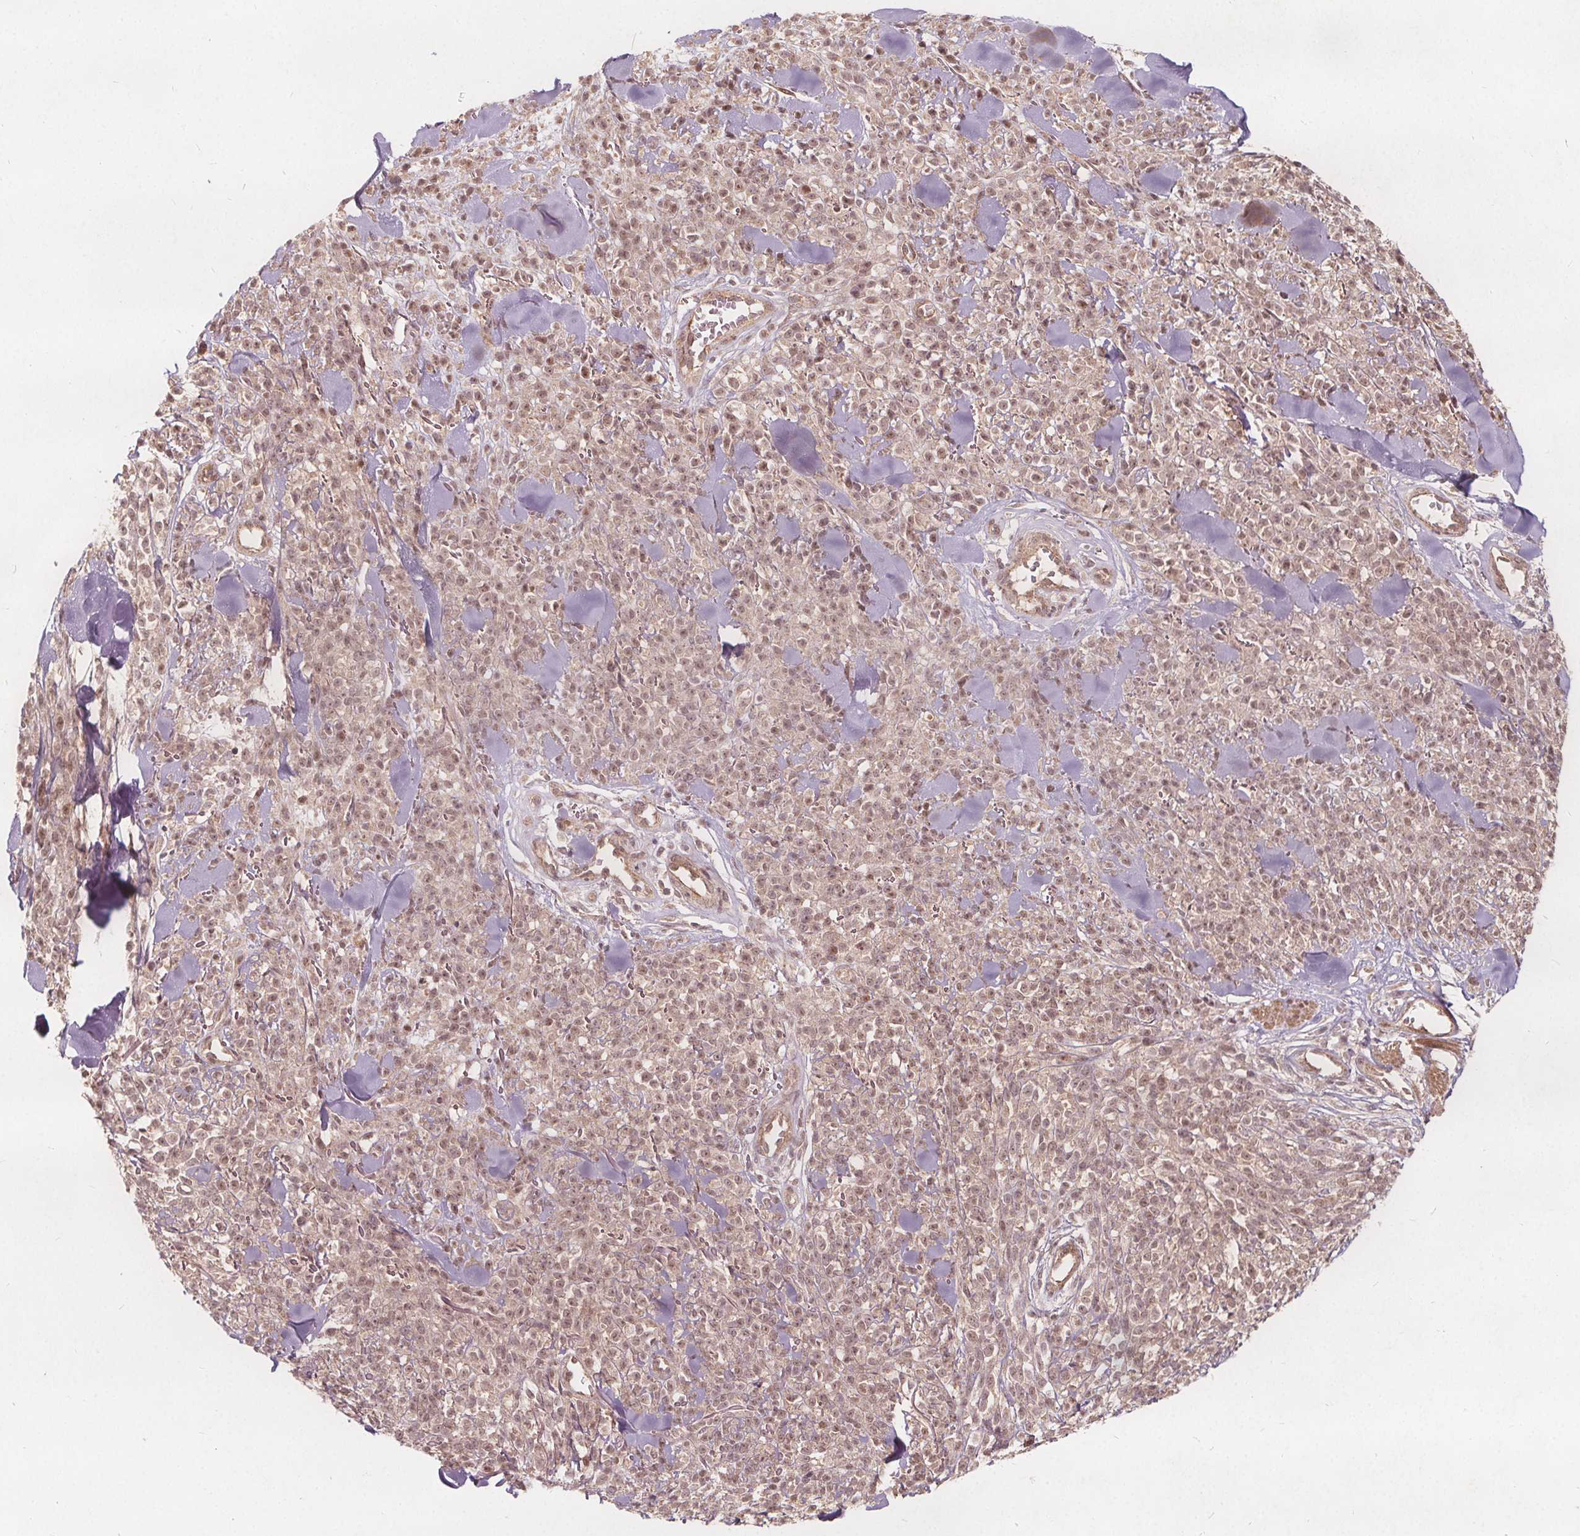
{"staining": {"intensity": "weak", "quantity": ">75%", "location": "nuclear"}, "tissue": "melanoma", "cell_type": "Tumor cells", "image_type": "cancer", "snomed": [{"axis": "morphology", "description": "Malignant melanoma, NOS"}, {"axis": "topography", "description": "Skin"}, {"axis": "topography", "description": "Skin of trunk"}], "caption": "Human malignant melanoma stained with a protein marker exhibits weak staining in tumor cells.", "gene": "PPP1CB", "patient": {"sex": "male", "age": 74}}